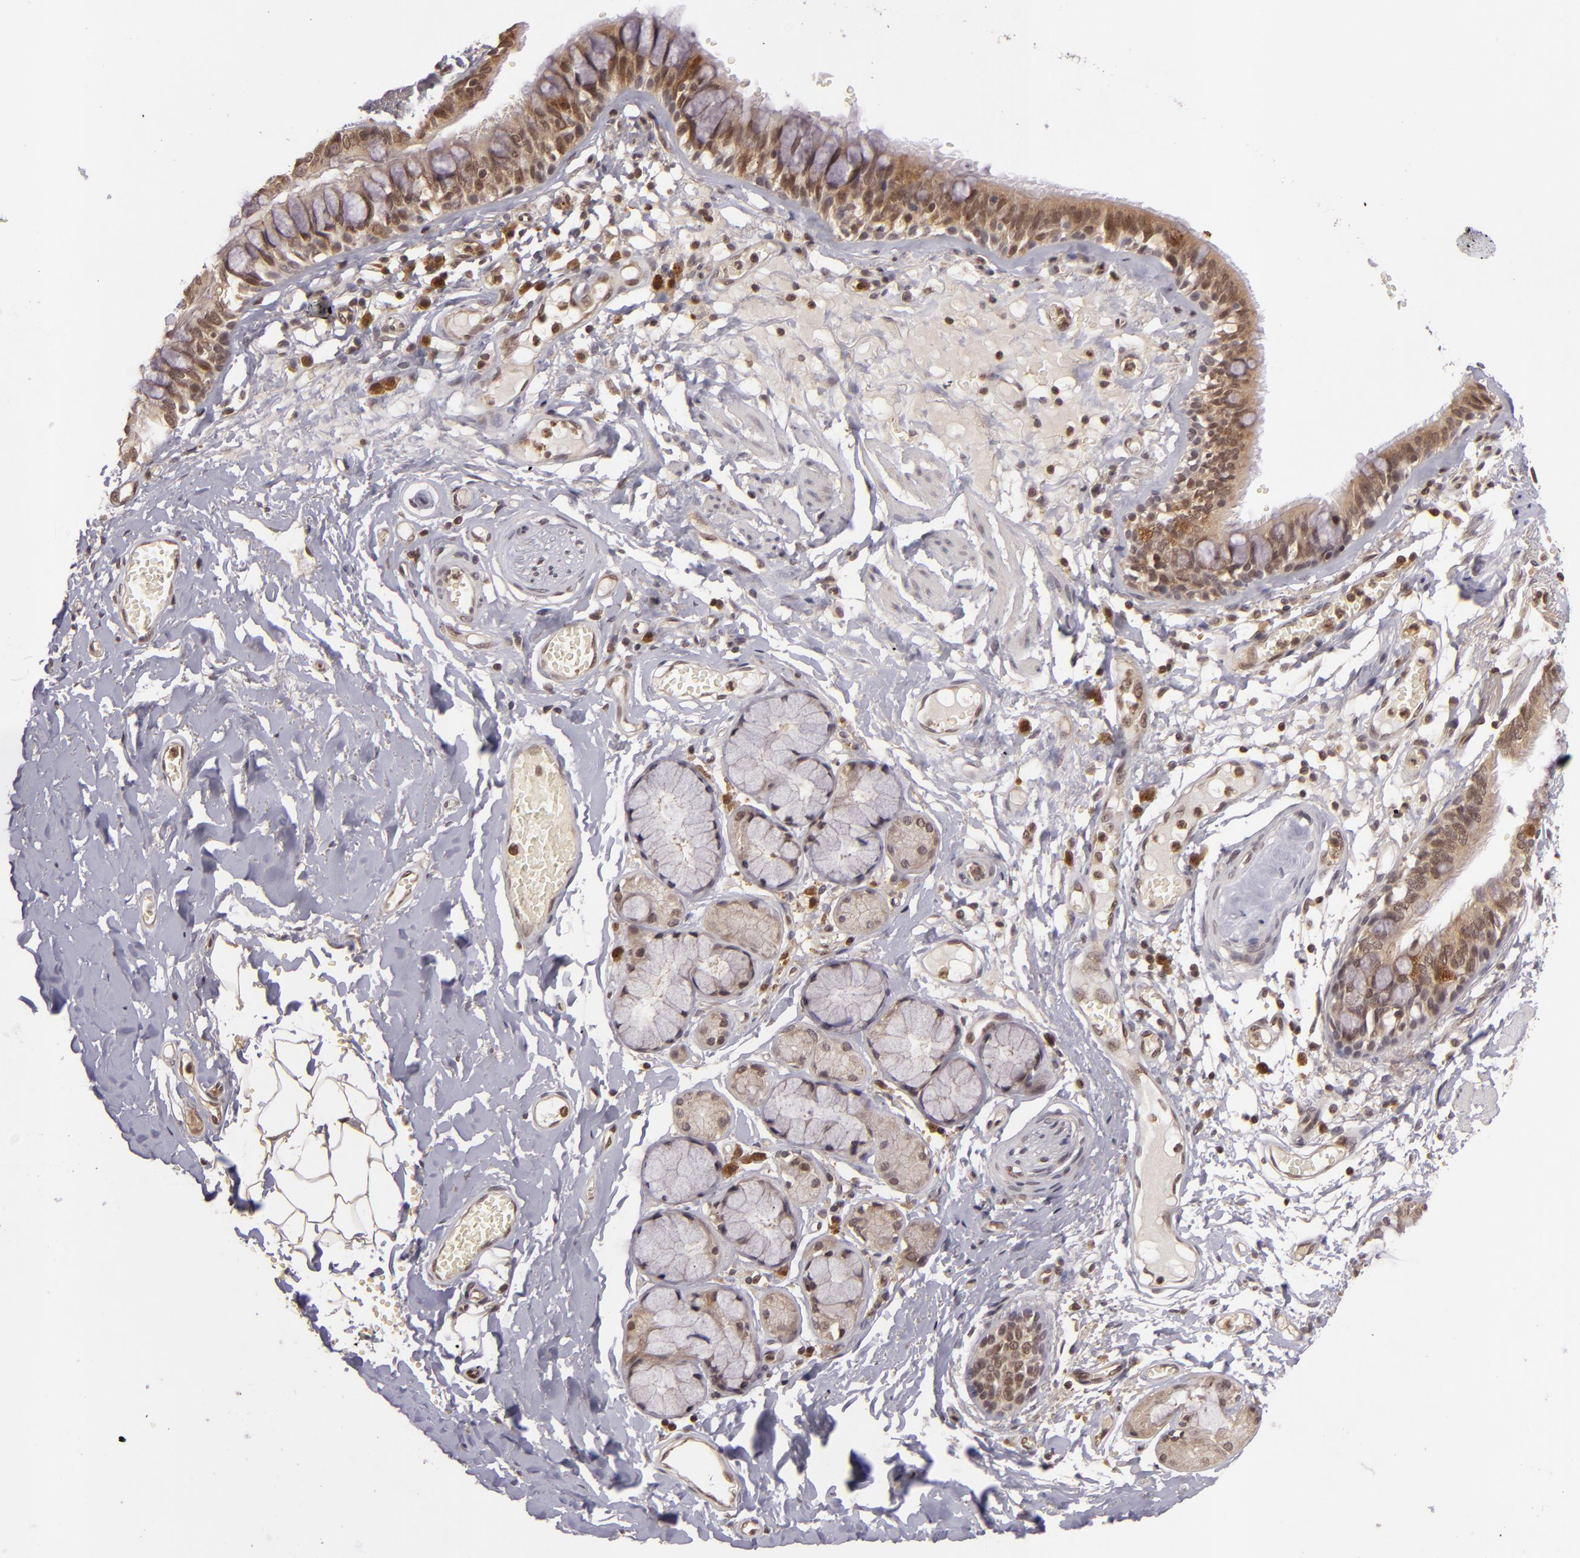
{"staining": {"intensity": "moderate", "quantity": ">75%", "location": "cytoplasmic/membranous"}, "tissue": "bronchus", "cell_type": "Respiratory epithelial cells", "image_type": "normal", "snomed": [{"axis": "morphology", "description": "Normal tissue, NOS"}, {"axis": "topography", "description": "Bronchus"}, {"axis": "topography", "description": "Lung"}], "caption": "Protein staining displays moderate cytoplasmic/membranous positivity in approximately >75% of respiratory epithelial cells in benign bronchus. Using DAB (brown) and hematoxylin (blue) stains, captured at high magnification using brightfield microscopy.", "gene": "ZBTB33", "patient": {"sex": "female", "age": 56}}